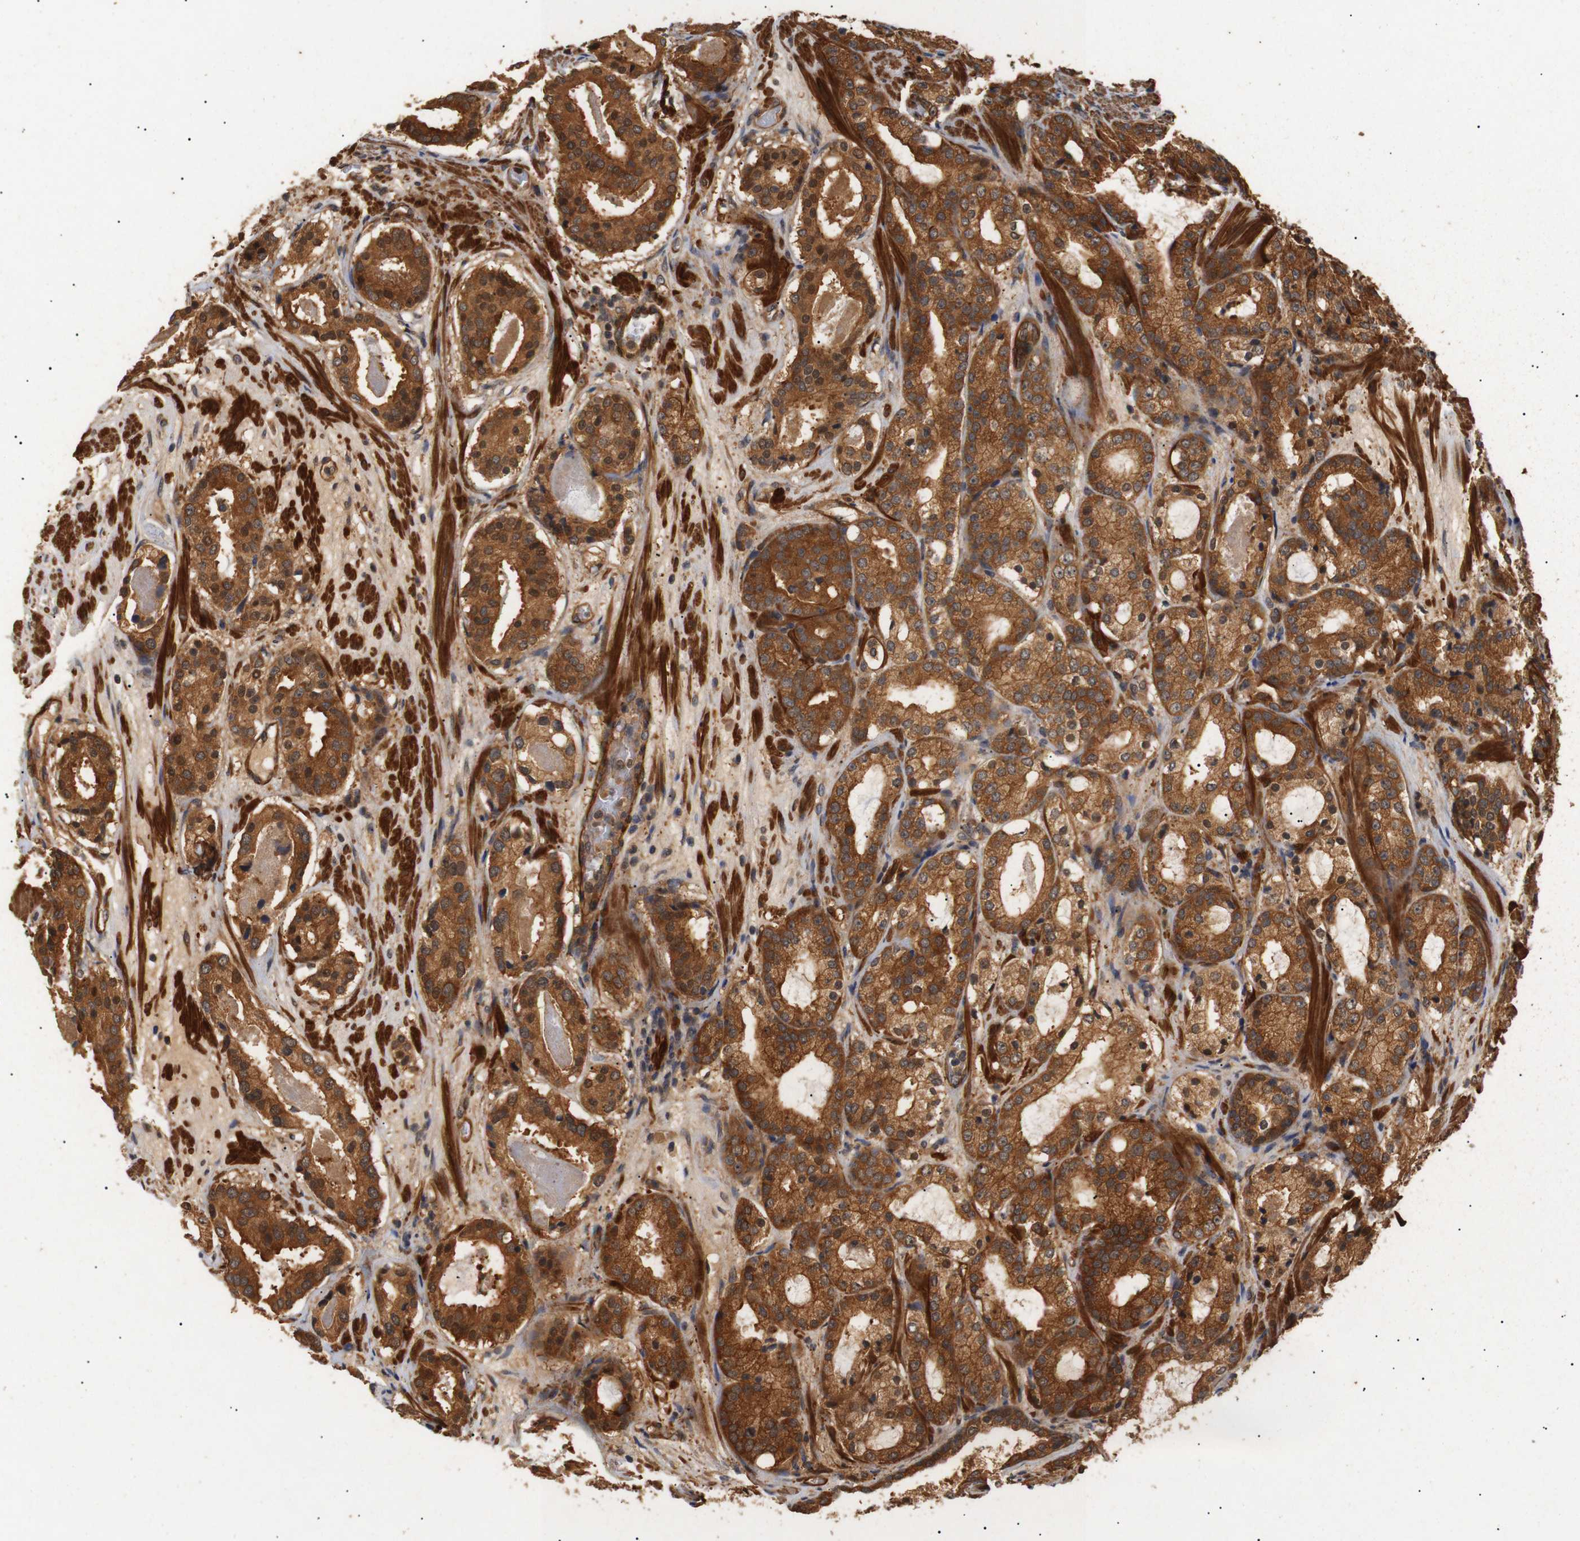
{"staining": {"intensity": "strong", "quantity": ">75%", "location": "cytoplasmic/membranous"}, "tissue": "prostate cancer", "cell_type": "Tumor cells", "image_type": "cancer", "snomed": [{"axis": "morphology", "description": "Adenocarcinoma, Low grade"}, {"axis": "topography", "description": "Prostate"}], "caption": "IHC staining of adenocarcinoma (low-grade) (prostate), which reveals high levels of strong cytoplasmic/membranous positivity in about >75% of tumor cells indicating strong cytoplasmic/membranous protein expression. The staining was performed using DAB (3,3'-diaminobenzidine) (brown) for protein detection and nuclei were counterstained in hematoxylin (blue).", "gene": "PAWR", "patient": {"sex": "male", "age": 69}}